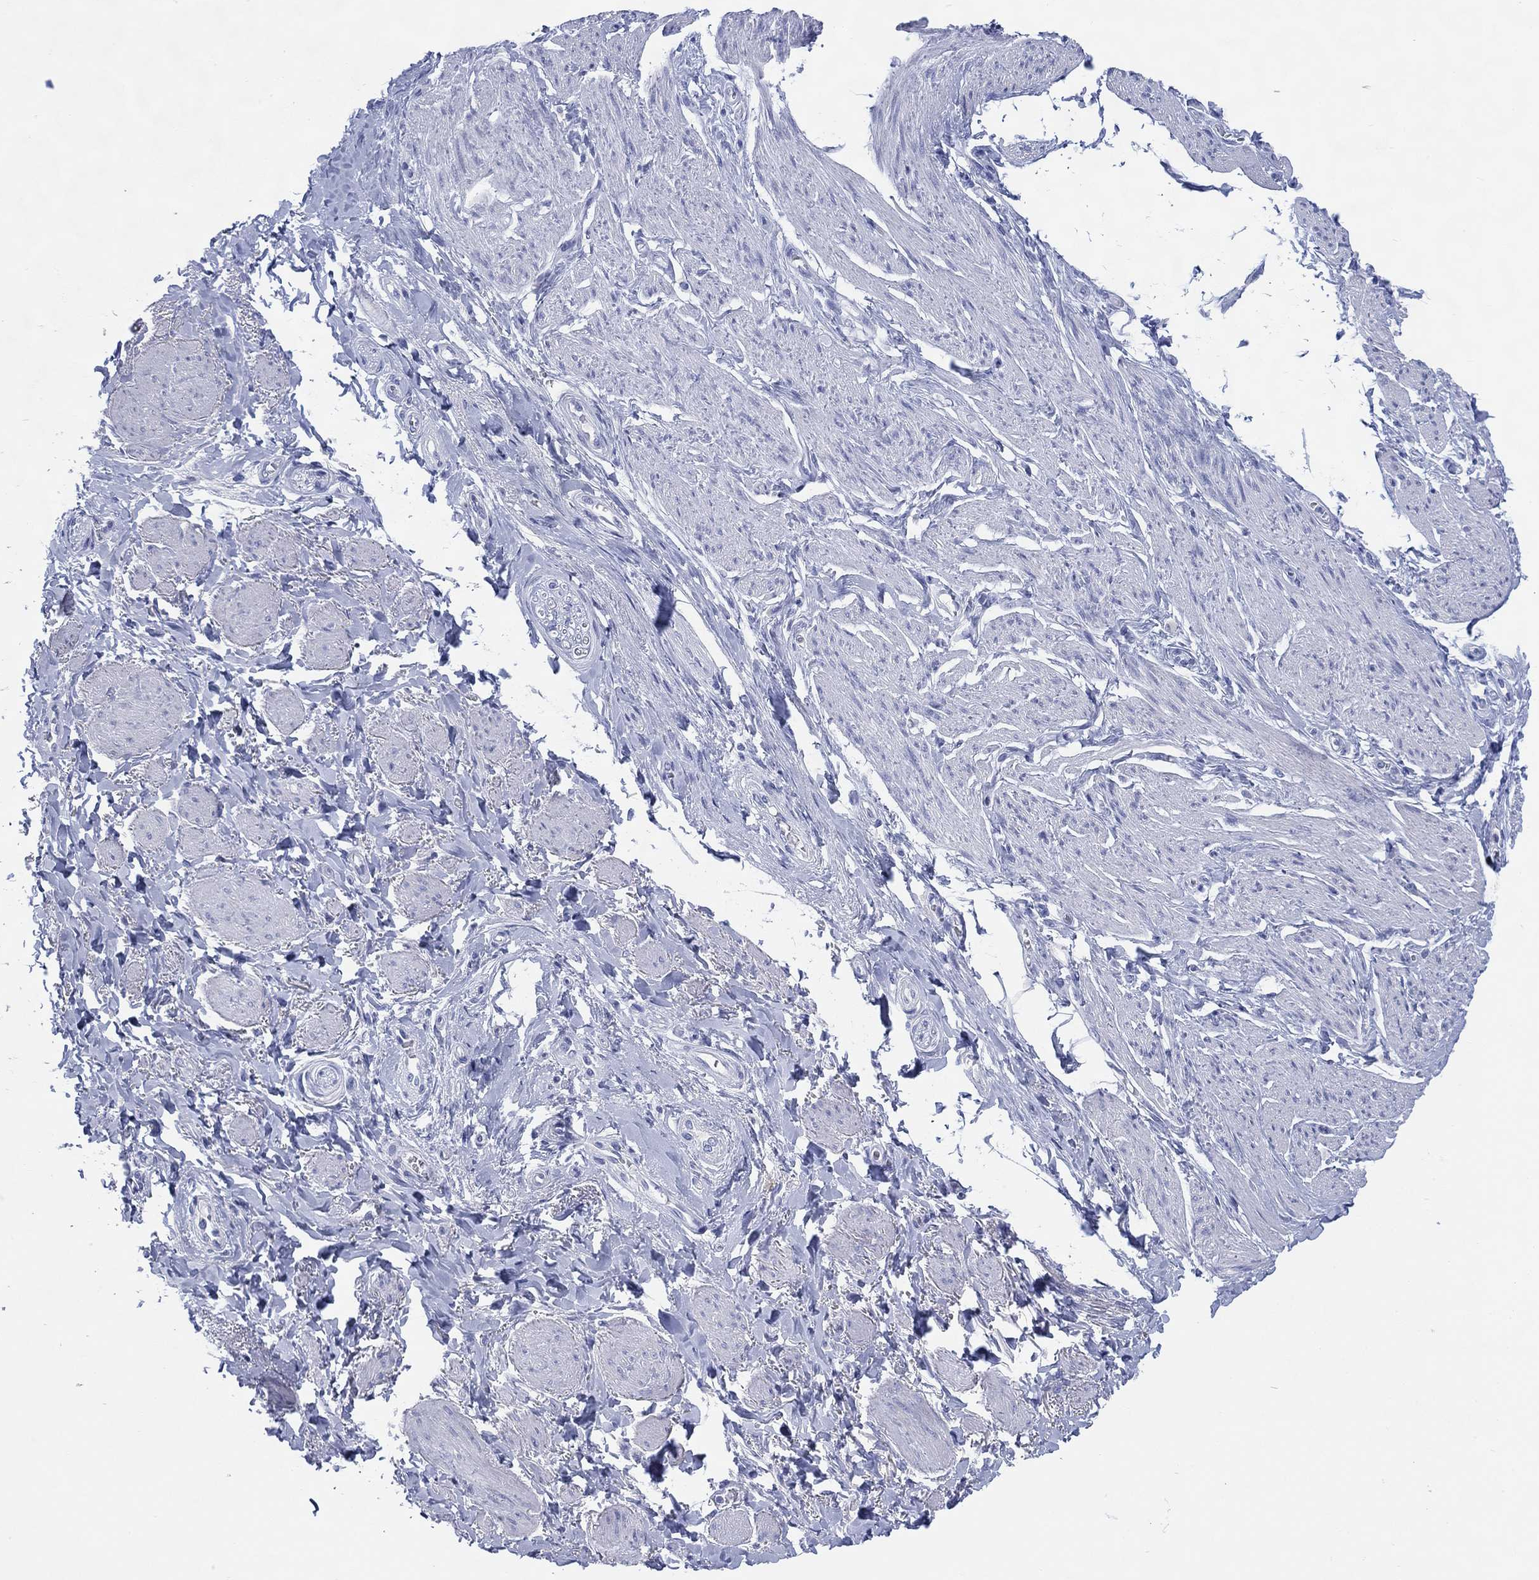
{"staining": {"intensity": "negative", "quantity": "none", "location": "none"}, "tissue": "adipose tissue", "cell_type": "Adipocytes", "image_type": "normal", "snomed": [{"axis": "morphology", "description": "Normal tissue, NOS"}, {"axis": "topography", "description": "Skeletal muscle"}, {"axis": "topography", "description": "Anal"}, {"axis": "topography", "description": "Peripheral nerve tissue"}], "caption": "Adipocytes are negative for protein expression in normal human adipose tissue. Brightfield microscopy of immunohistochemistry stained with DAB (3,3'-diaminobenzidine) (brown) and hematoxylin (blue), captured at high magnification.", "gene": "ENSG00000285953", "patient": {"sex": "male", "age": 53}}